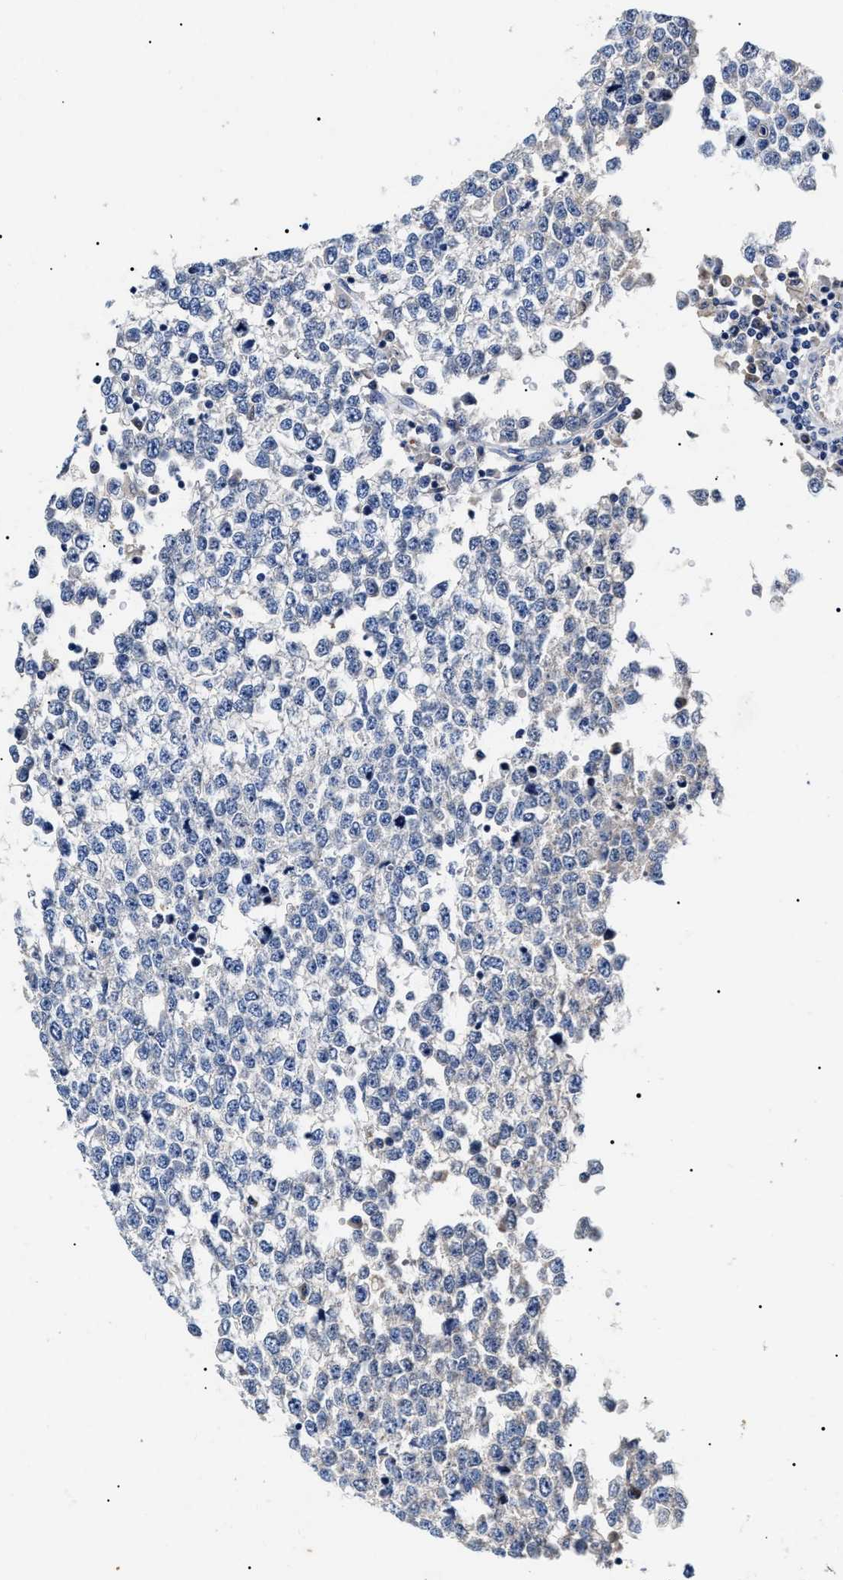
{"staining": {"intensity": "negative", "quantity": "none", "location": "none"}, "tissue": "testis cancer", "cell_type": "Tumor cells", "image_type": "cancer", "snomed": [{"axis": "morphology", "description": "Seminoma, NOS"}, {"axis": "topography", "description": "Testis"}], "caption": "This is an immunohistochemistry image of testis cancer. There is no staining in tumor cells.", "gene": "LRRC8E", "patient": {"sex": "male", "age": 65}}